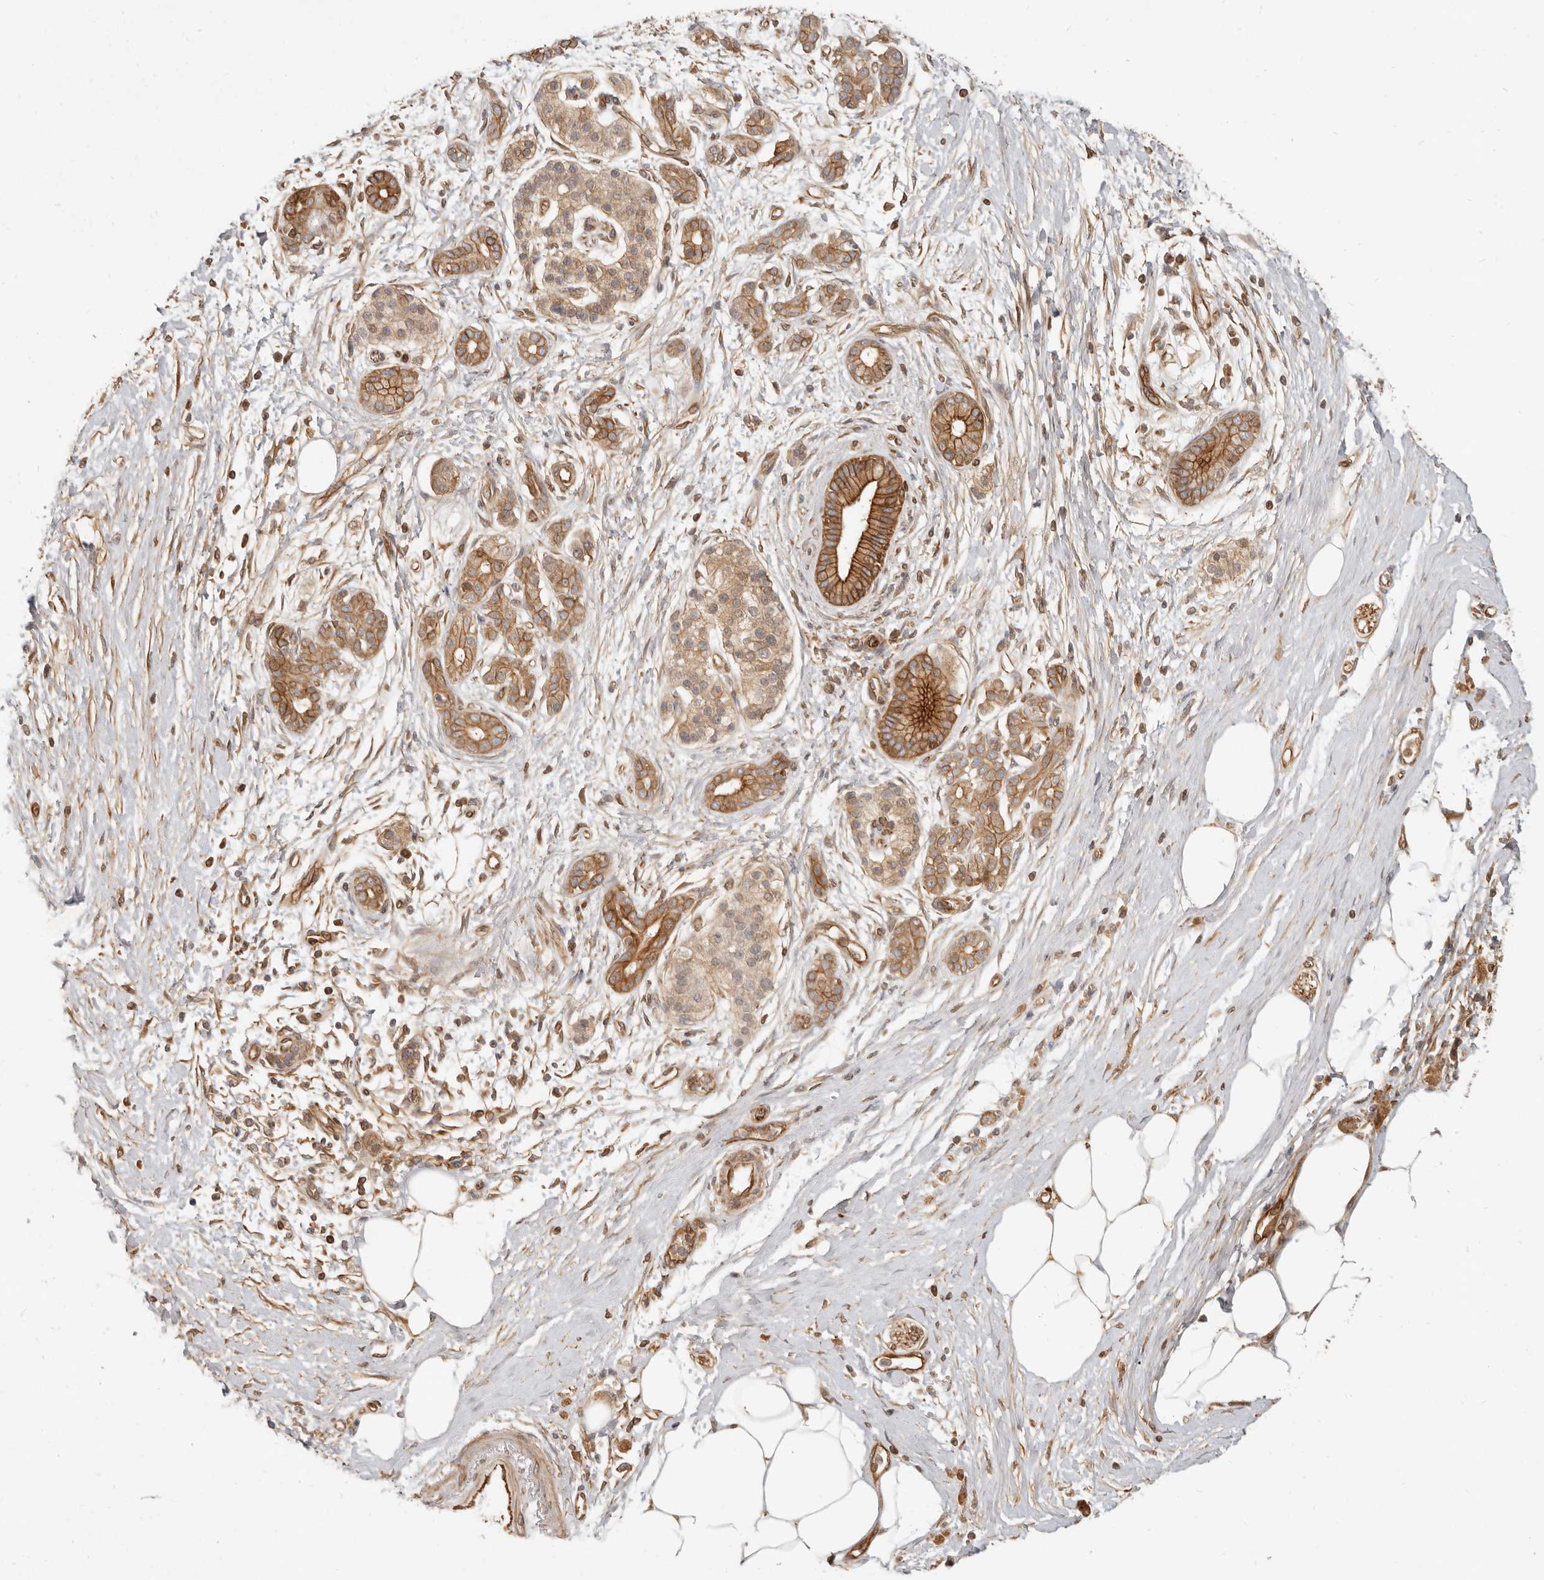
{"staining": {"intensity": "moderate", "quantity": ">75%", "location": "cytoplasmic/membranous"}, "tissue": "pancreatic cancer", "cell_type": "Tumor cells", "image_type": "cancer", "snomed": [{"axis": "morphology", "description": "Adenocarcinoma, NOS"}, {"axis": "topography", "description": "Pancreas"}], "caption": "This photomicrograph demonstrates immunohistochemistry staining of human pancreatic cancer (adenocarcinoma), with medium moderate cytoplasmic/membranous positivity in approximately >75% of tumor cells.", "gene": "UFSP1", "patient": {"sex": "male", "age": 58}}